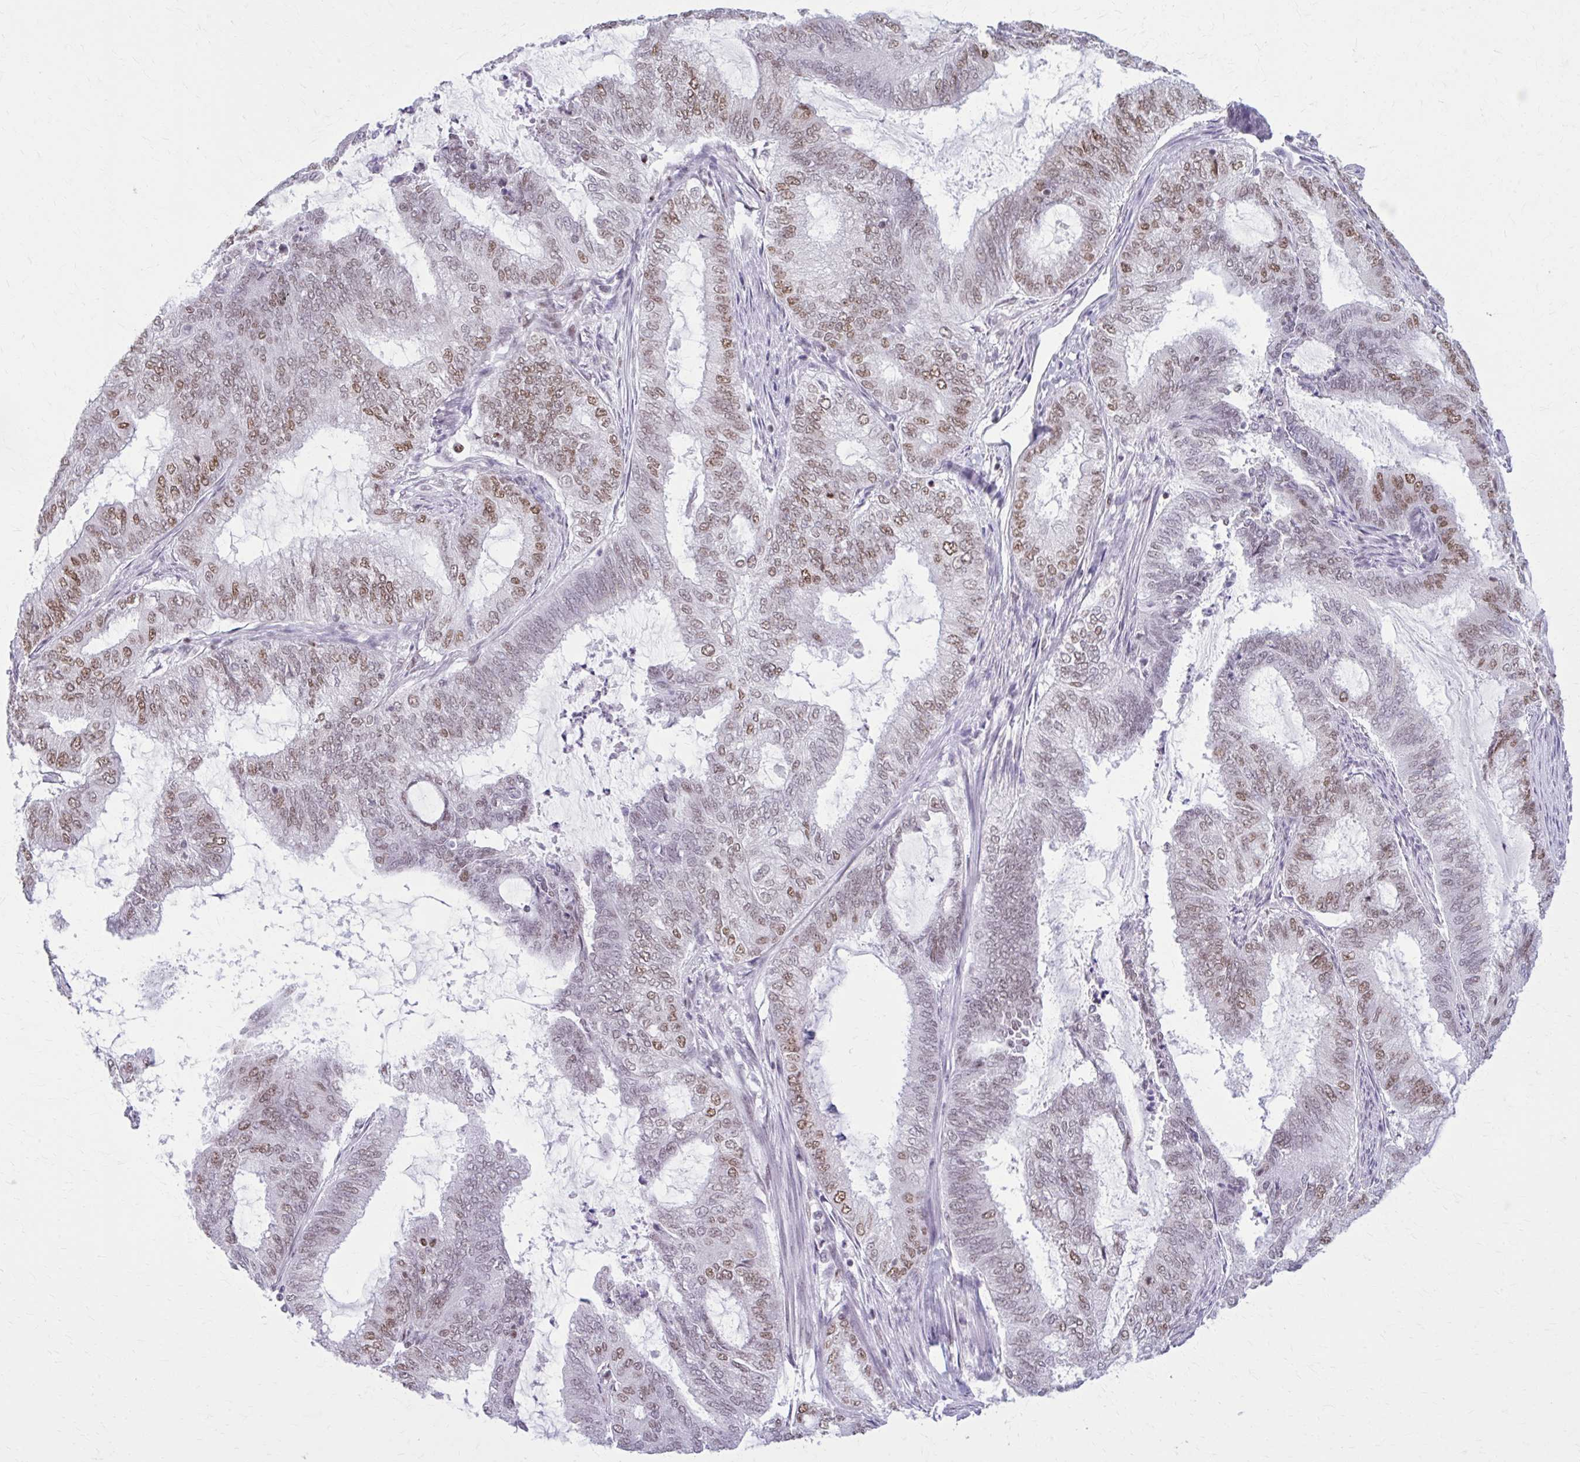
{"staining": {"intensity": "moderate", "quantity": "25%-75%", "location": "nuclear"}, "tissue": "endometrial cancer", "cell_type": "Tumor cells", "image_type": "cancer", "snomed": [{"axis": "morphology", "description": "Adenocarcinoma, NOS"}, {"axis": "topography", "description": "Endometrium"}], "caption": "There is medium levels of moderate nuclear staining in tumor cells of endometrial cancer (adenocarcinoma), as demonstrated by immunohistochemical staining (brown color).", "gene": "PABIR1", "patient": {"sex": "female", "age": 51}}